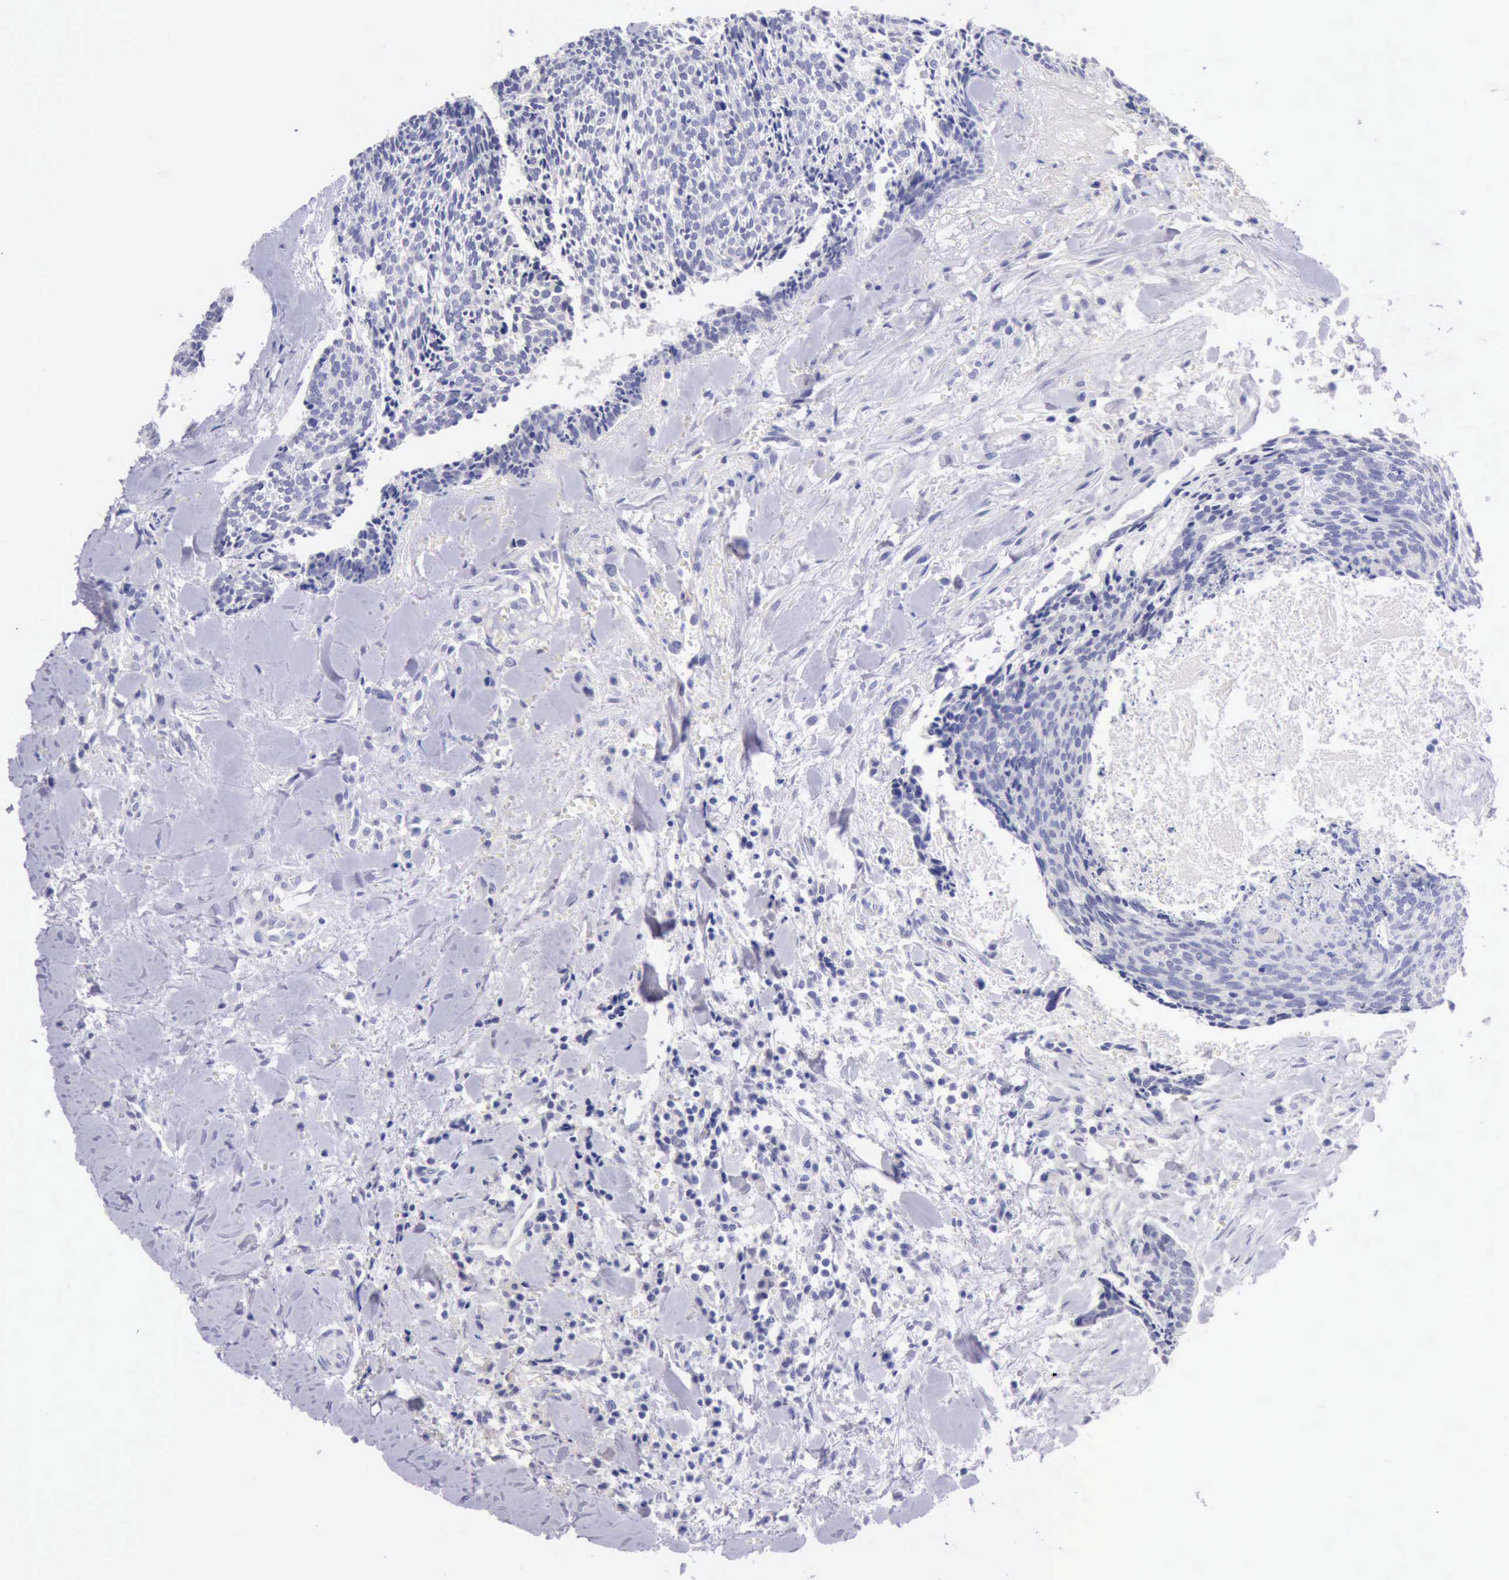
{"staining": {"intensity": "negative", "quantity": "none", "location": "none"}, "tissue": "head and neck cancer", "cell_type": "Tumor cells", "image_type": "cancer", "snomed": [{"axis": "morphology", "description": "Squamous cell carcinoma, NOS"}, {"axis": "topography", "description": "Salivary gland"}, {"axis": "topography", "description": "Head-Neck"}], "caption": "Tumor cells are negative for brown protein staining in squamous cell carcinoma (head and neck).", "gene": "LRFN5", "patient": {"sex": "male", "age": 70}}